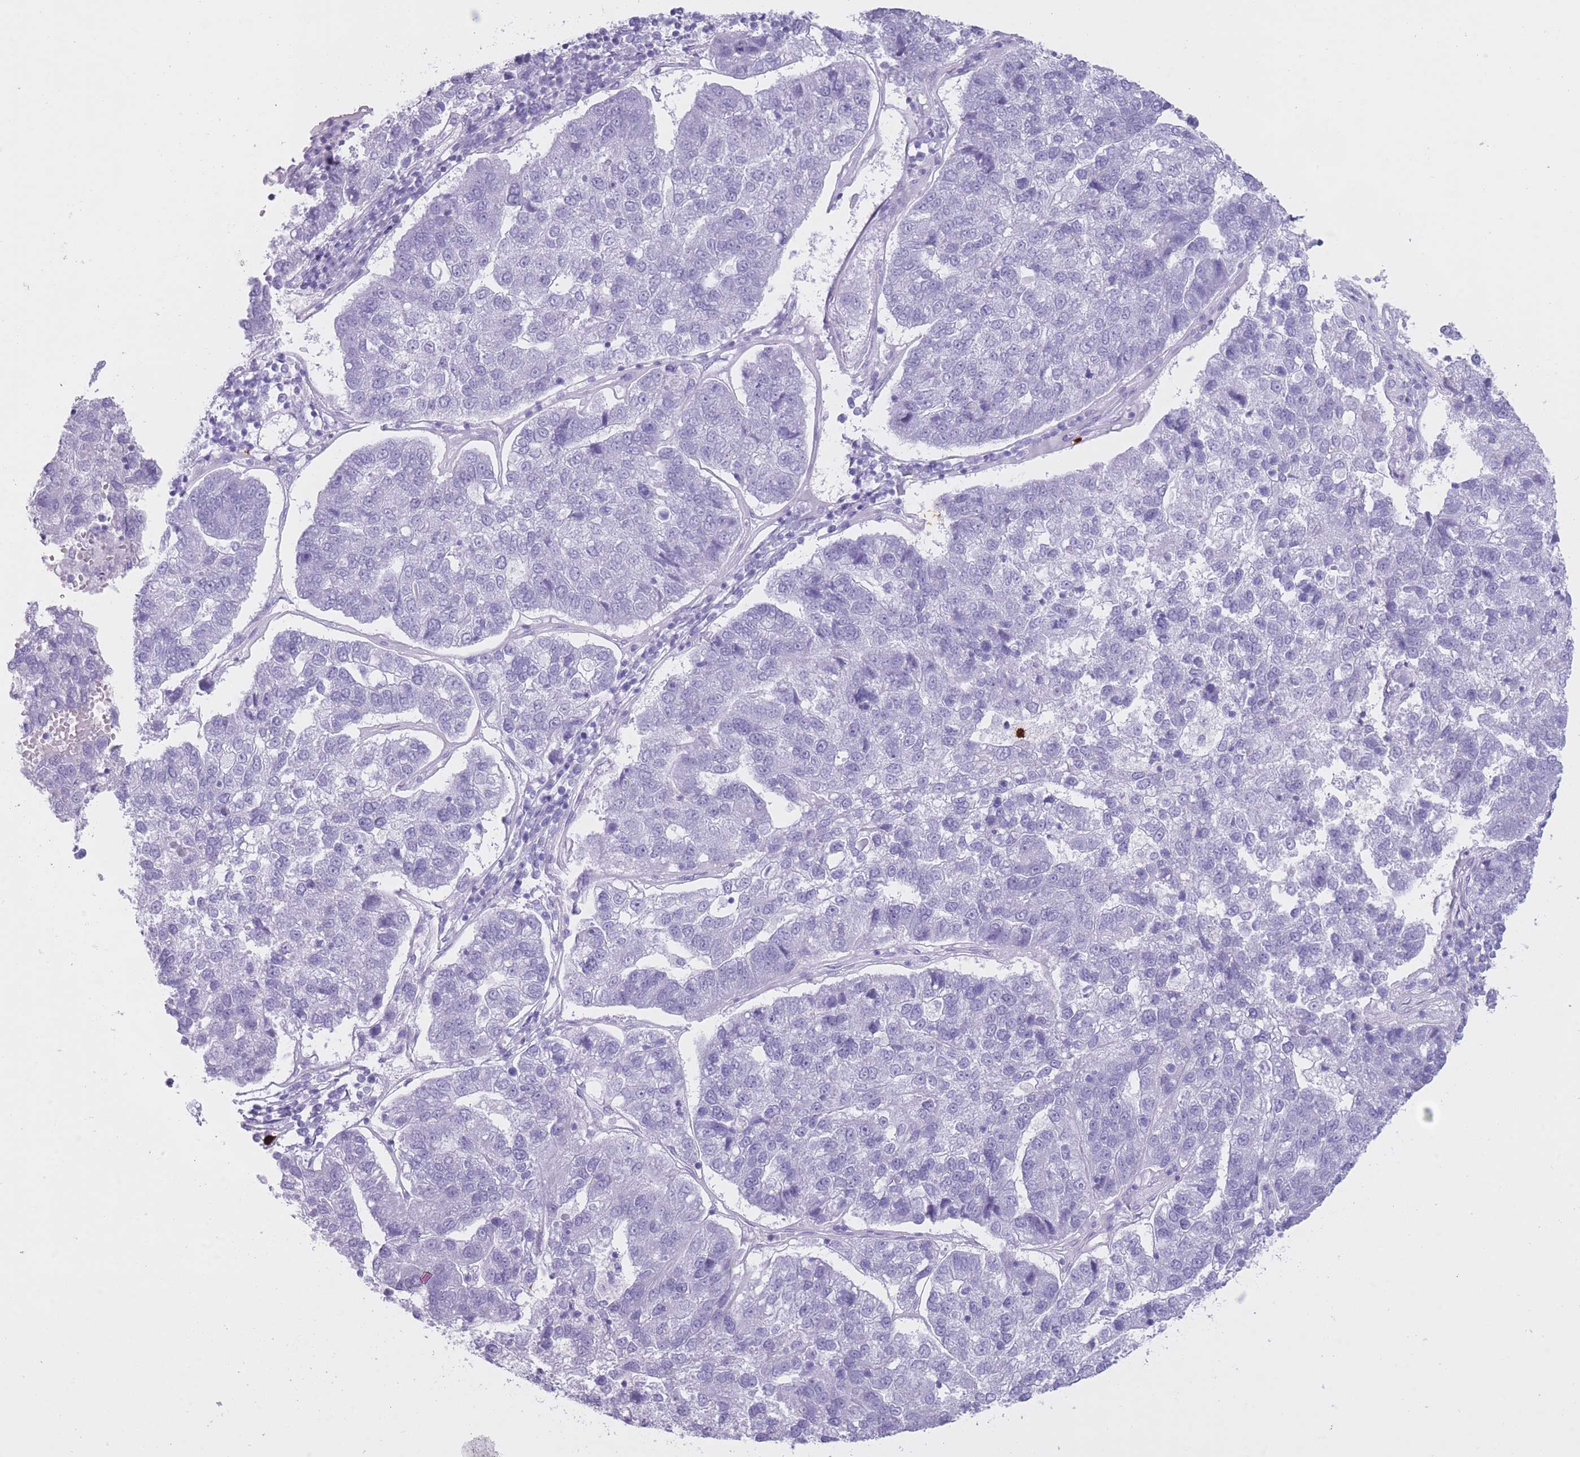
{"staining": {"intensity": "negative", "quantity": "none", "location": "none"}, "tissue": "pancreatic cancer", "cell_type": "Tumor cells", "image_type": "cancer", "snomed": [{"axis": "morphology", "description": "Adenocarcinoma, NOS"}, {"axis": "topography", "description": "Pancreas"}], "caption": "Human adenocarcinoma (pancreatic) stained for a protein using IHC reveals no positivity in tumor cells.", "gene": "OR4F21", "patient": {"sex": "female", "age": 61}}